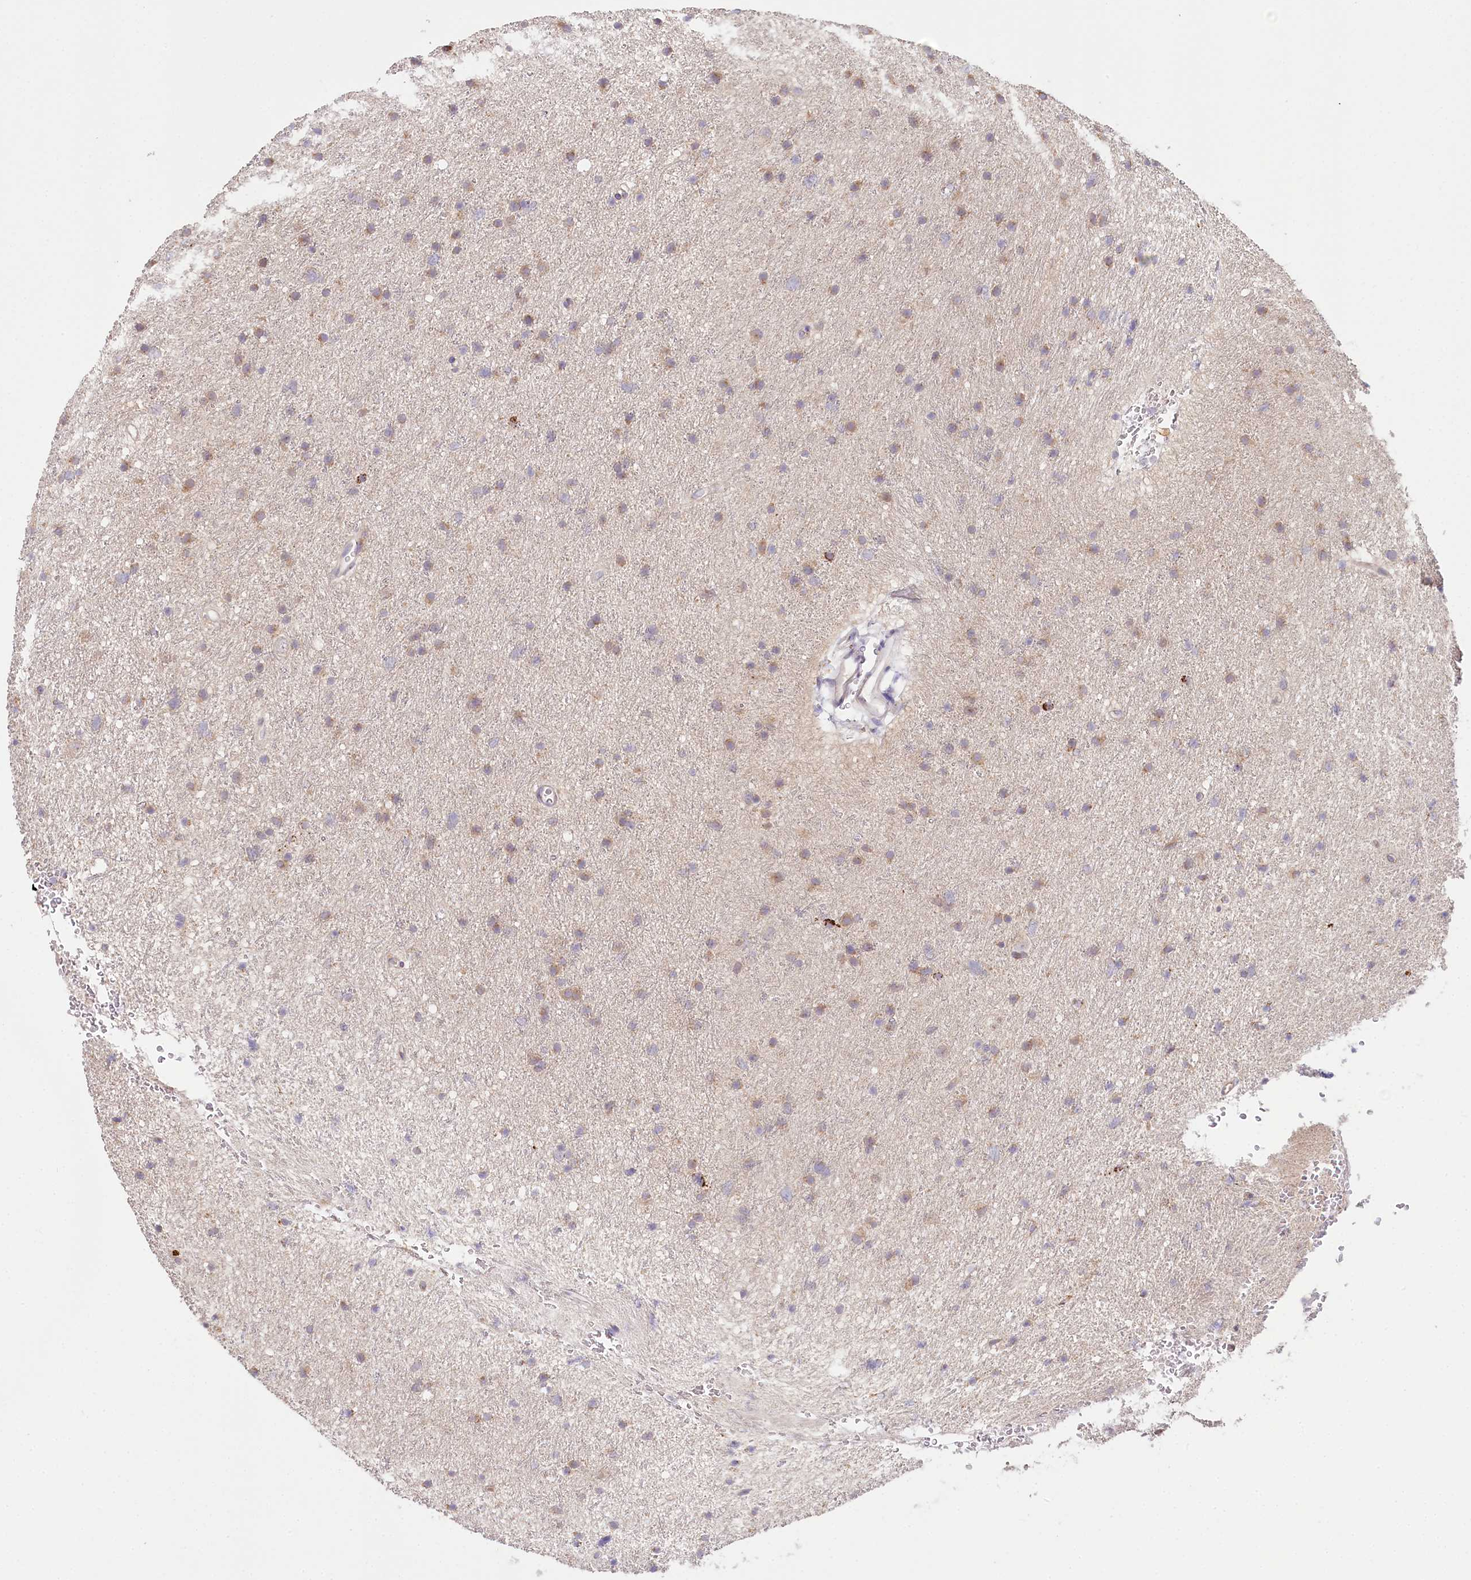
{"staining": {"intensity": "weak", "quantity": "25%-75%", "location": "cytoplasmic/membranous"}, "tissue": "glioma", "cell_type": "Tumor cells", "image_type": "cancer", "snomed": [{"axis": "morphology", "description": "Glioma, malignant, Low grade"}, {"axis": "topography", "description": "Cerebral cortex"}], "caption": "Weak cytoplasmic/membranous positivity for a protein is seen in about 25%-75% of tumor cells of low-grade glioma (malignant) using immunohistochemistry (IHC).", "gene": "DAPK1", "patient": {"sex": "female", "age": 39}}